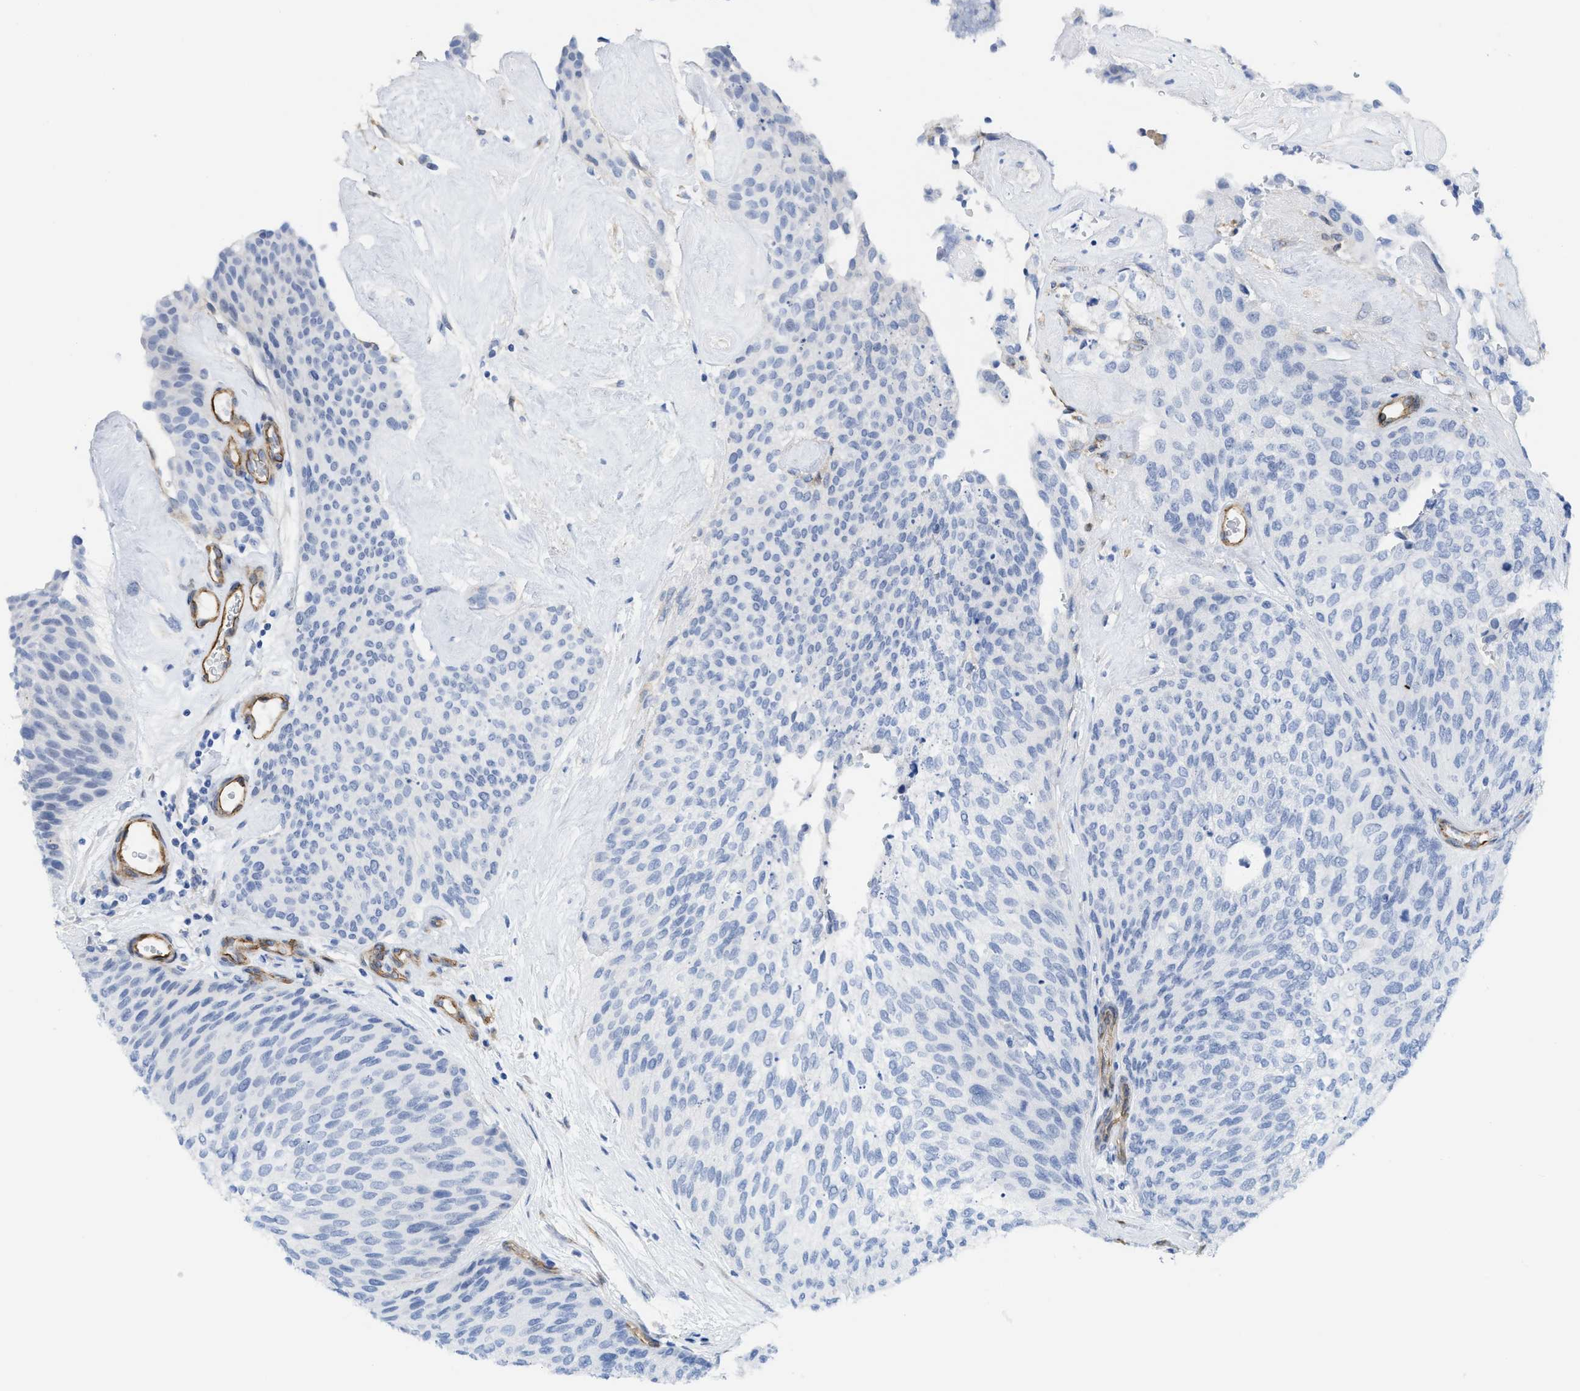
{"staining": {"intensity": "negative", "quantity": "none", "location": "none"}, "tissue": "urothelial cancer", "cell_type": "Tumor cells", "image_type": "cancer", "snomed": [{"axis": "morphology", "description": "Urothelial carcinoma, Low grade"}, {"axis": "topography", "description": "Urinary bladder"}], "caption": "Immunohistochemistry of urothelial carcinoma (low-grade) demonstrates no expression in tumor cells.", "gene": "TUB", "patient": {"sex": "female", "age": 79}}